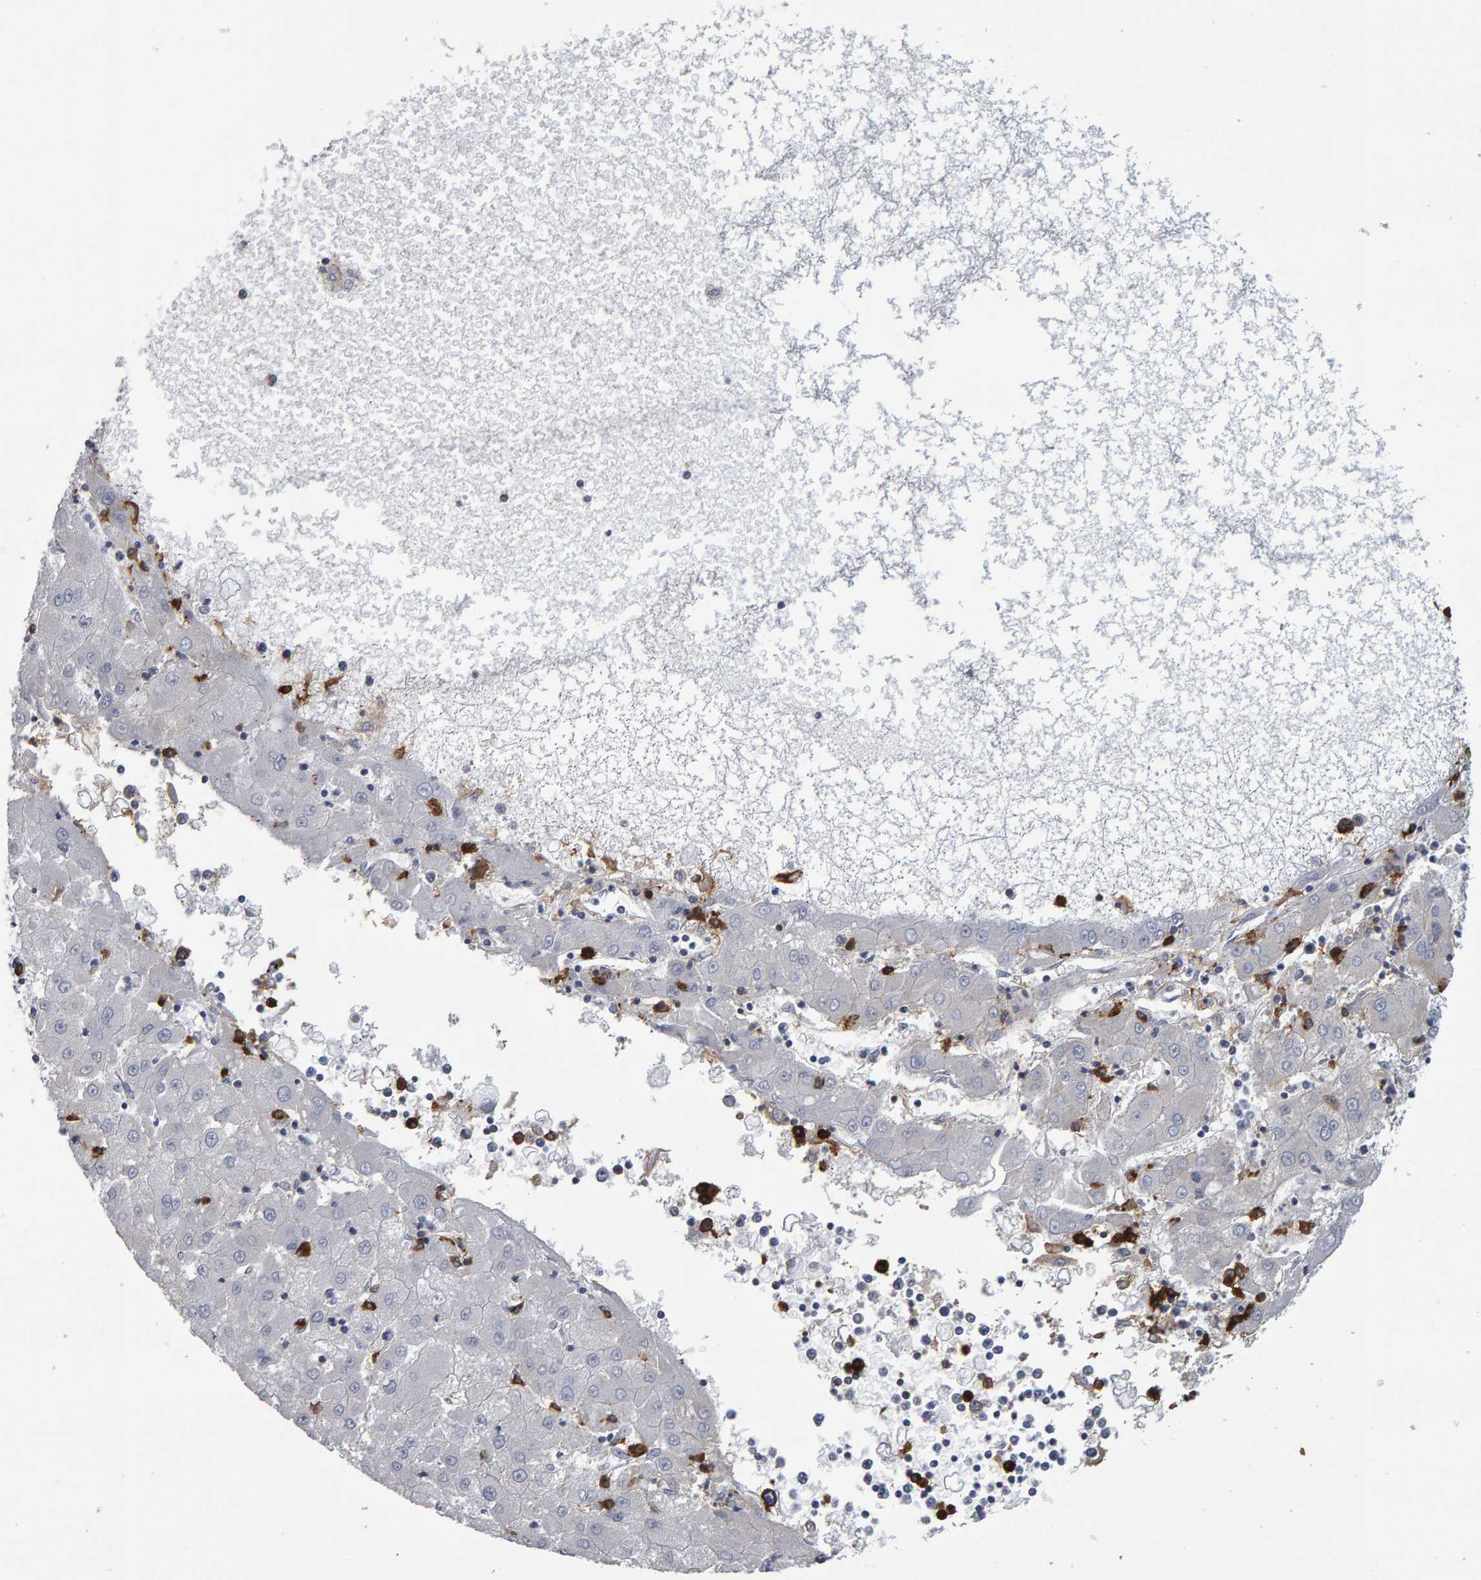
{"staining": {"intensity": "negative", "quantity": "none", "location": "none"}, "tissue": "liver cancer", "cell_type": "Tumor cells", "image_type": "cancer", "snomed": [{"axis": "morphology", "description": "Carcinoma, Hepatocellular, NOS"}, {"axis": "topography", "description": "Liver"}], "caption": "Histopathology image shows no protein positivity in tumor cells of liver cancer tissue.", "gene": "CD38", "patient": {"sex": "male", "age": 72}}